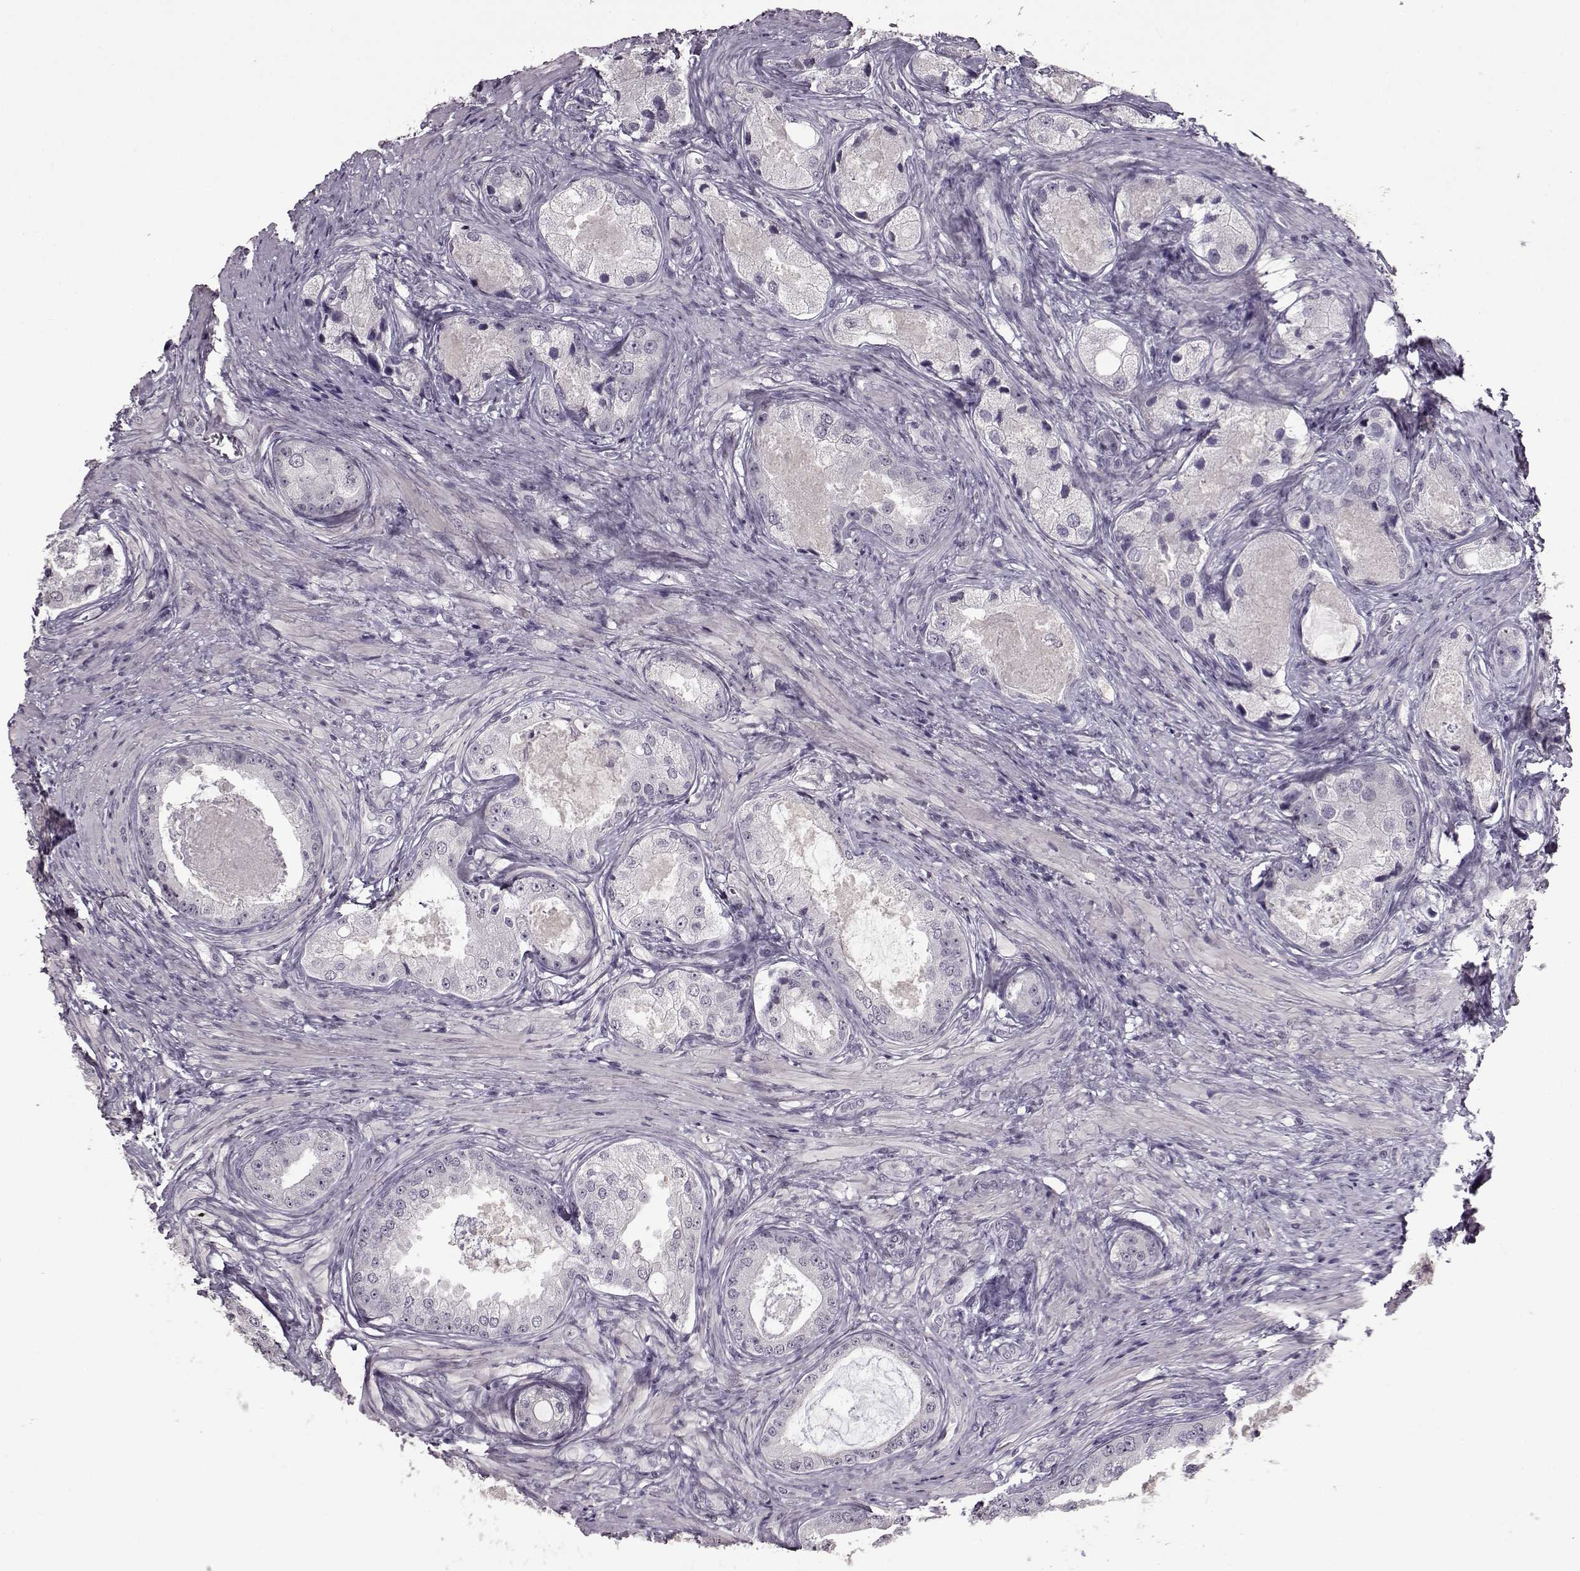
{"staining": {"intensity": "negative", "quantity": "none", "location": "none"}, "tissue": "prostate cancer", "cell_type": "Tumor cells", "image_type": "cancer", "snomed": [{"axis": "morphology", "description": "Adenocarcinoma, Low grade"}, {"axis": "topography", "description": "Prostate"}], "caption": "DAB (3,3'-diaminobenzidine) immunohistochemical staining of prostate cancer reveals no significant positivity in tumor cells. (Brightfield microscopy of DAB (3,3'-diaminobenzidine) immunohistochemistry (IHC) at high magnification).", "gene": "FSHB", "patient": {"sex": "male", "age": 68}}